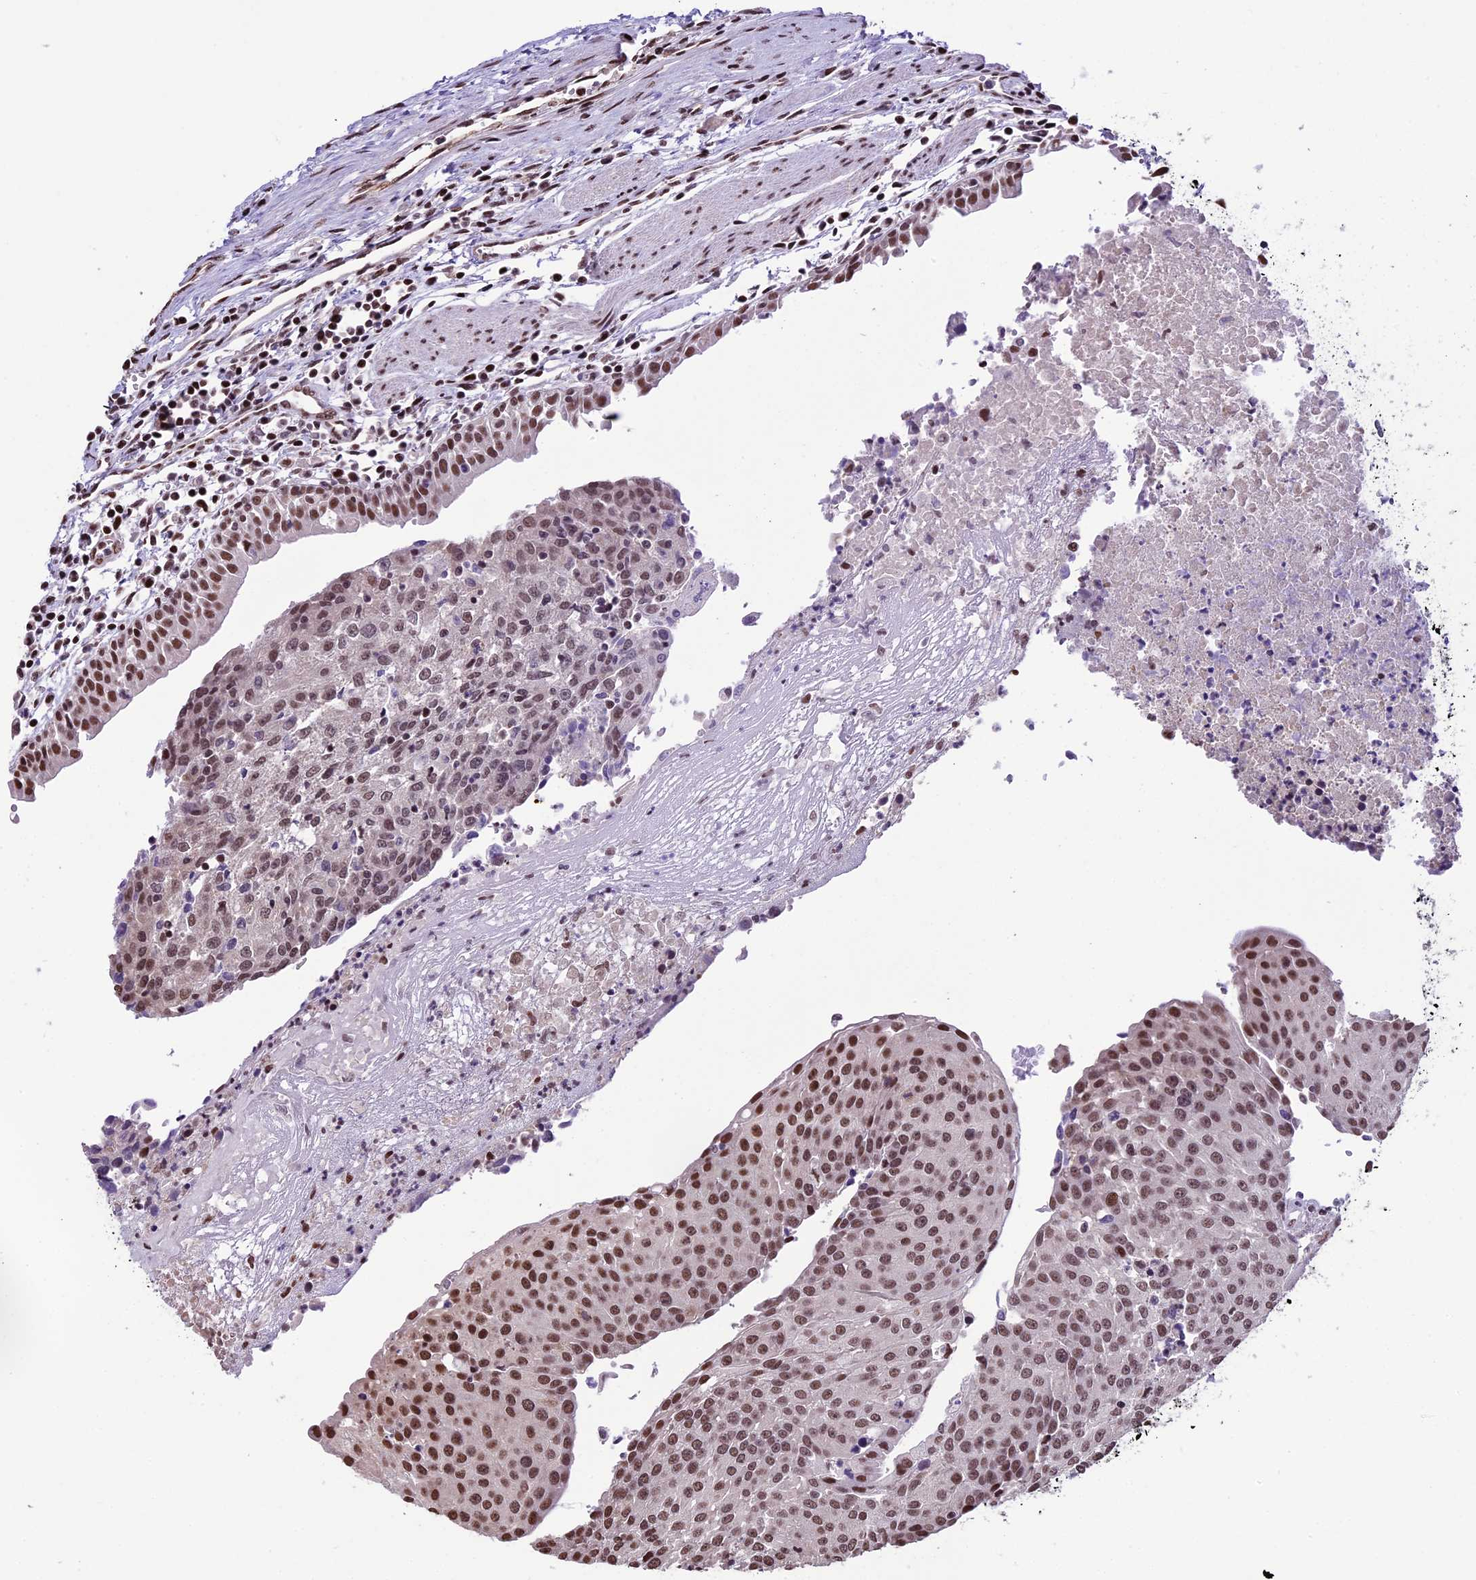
{"staining": {"intensity": "moderate", "quantity": ">75%", "location": "nuclear"}, "tissue": "urothelial cancer", "cell_type": "Tumor cells", "image_type": "cancer", "snomed": [{"axis": "morphology", "description": "Urothelial carcinoma, High grade"}, {"axis": "topography", "description": "Urinary bladder"}], "caption": "Immunohistochemical staining of human urothelial cancer displays moderate nuclear protein staining in about >75% of tumor cells. Nuclei are stained in blue.", "gene": "POLR3E", "patient": {"sex": "female", "age": 85}}